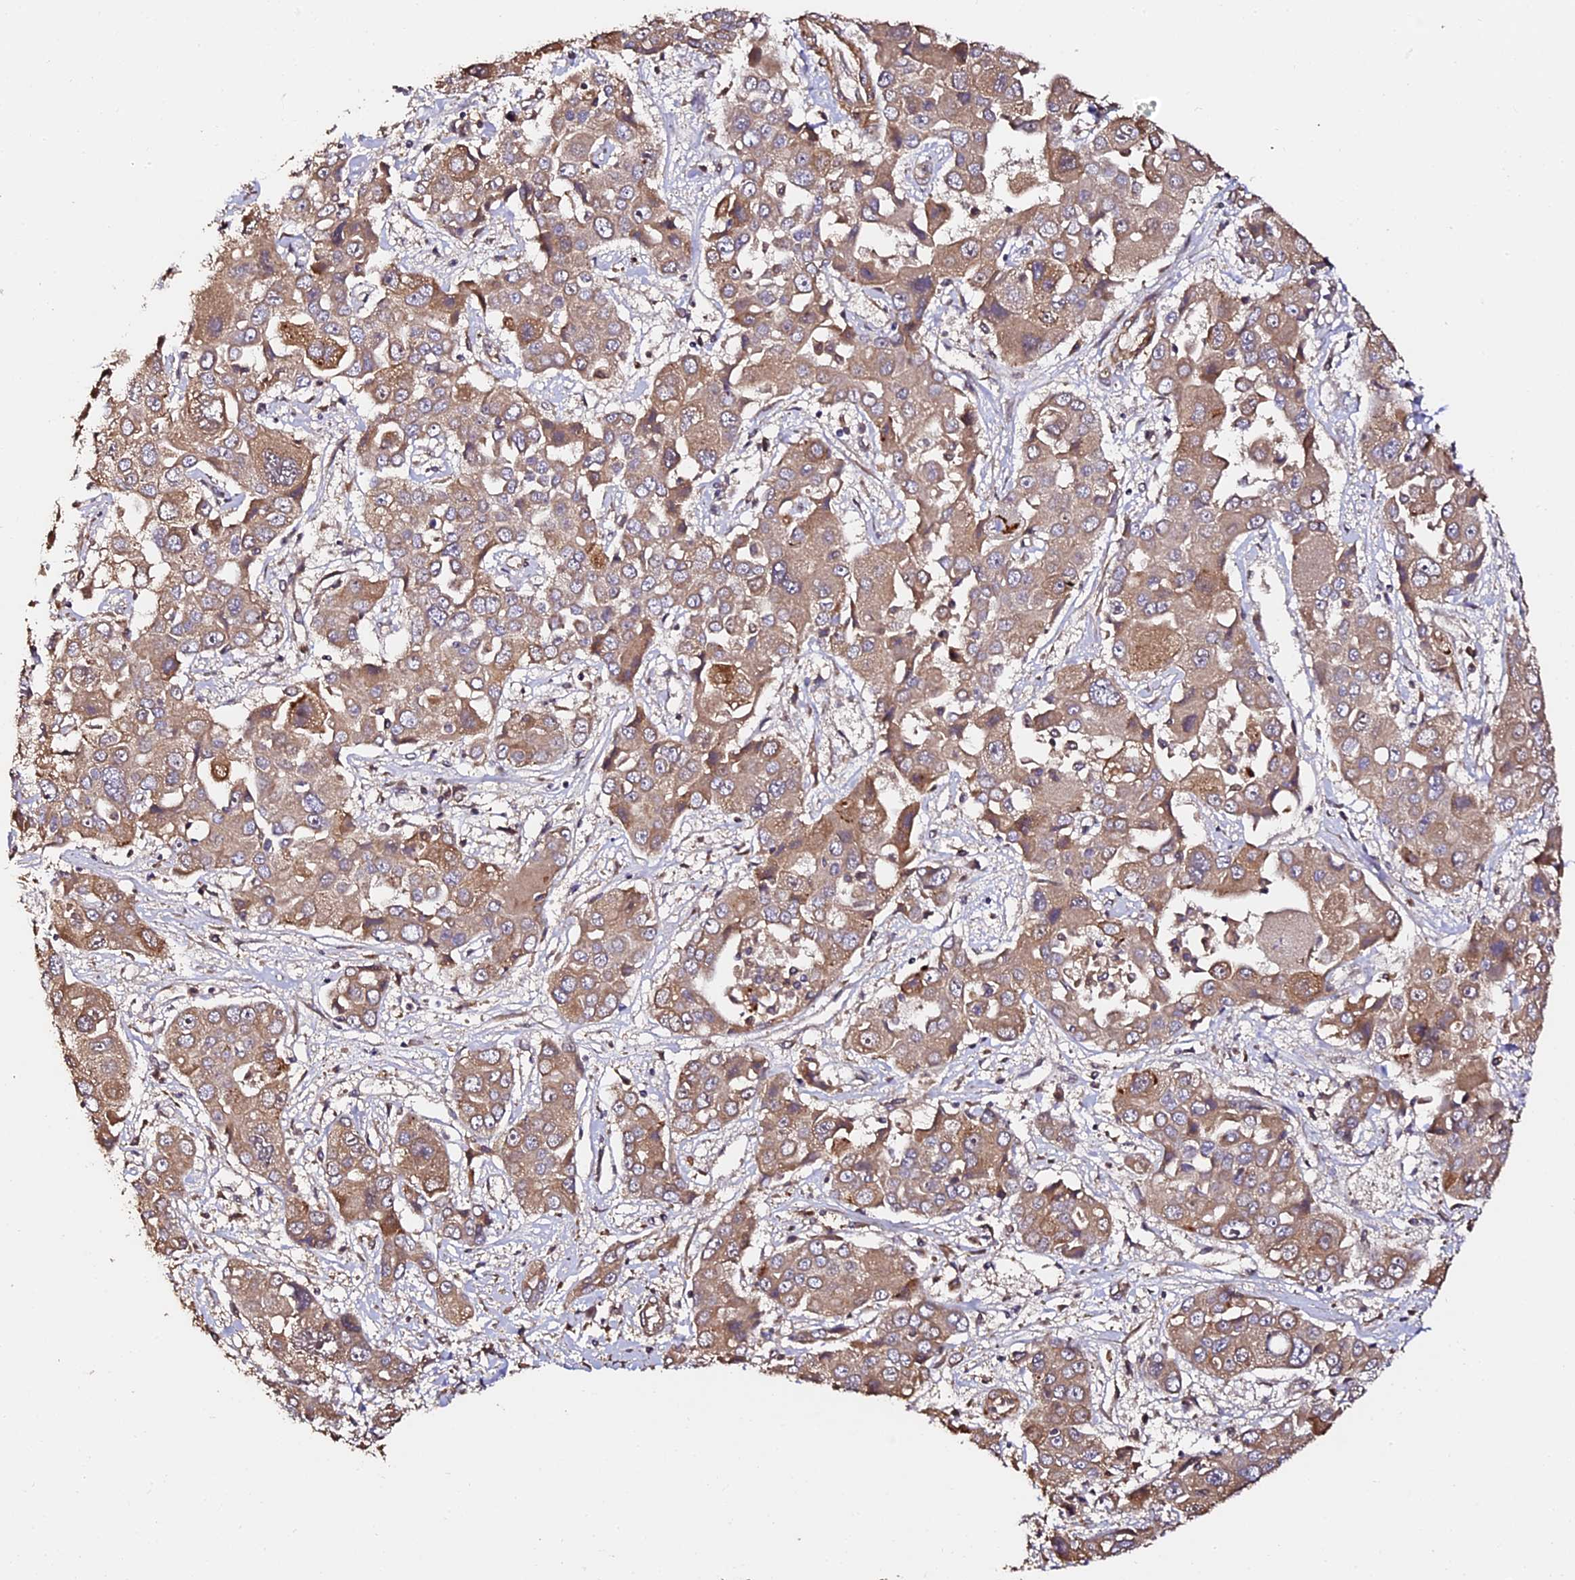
{"staining": {"intensity": "moderate", "quantity": ">75%", "location": "cytoplasmic/membranous"}, "tissue": "liver cancer", "cell_type": "Tumor cells", "image_type": "cancer", "snomed": [{"axis": "morphology", "description": "Cholangiocarcinoma"}, {"axis": "topography", "description": "Liver"}], "caption": "Tumor cells reveal moderate cytoplasmic/membranous expression in about >75% of cells in liver cholangiocarcinoma.", "gene": "TDO2", "patient": {"sex": "male", "age": 67}}